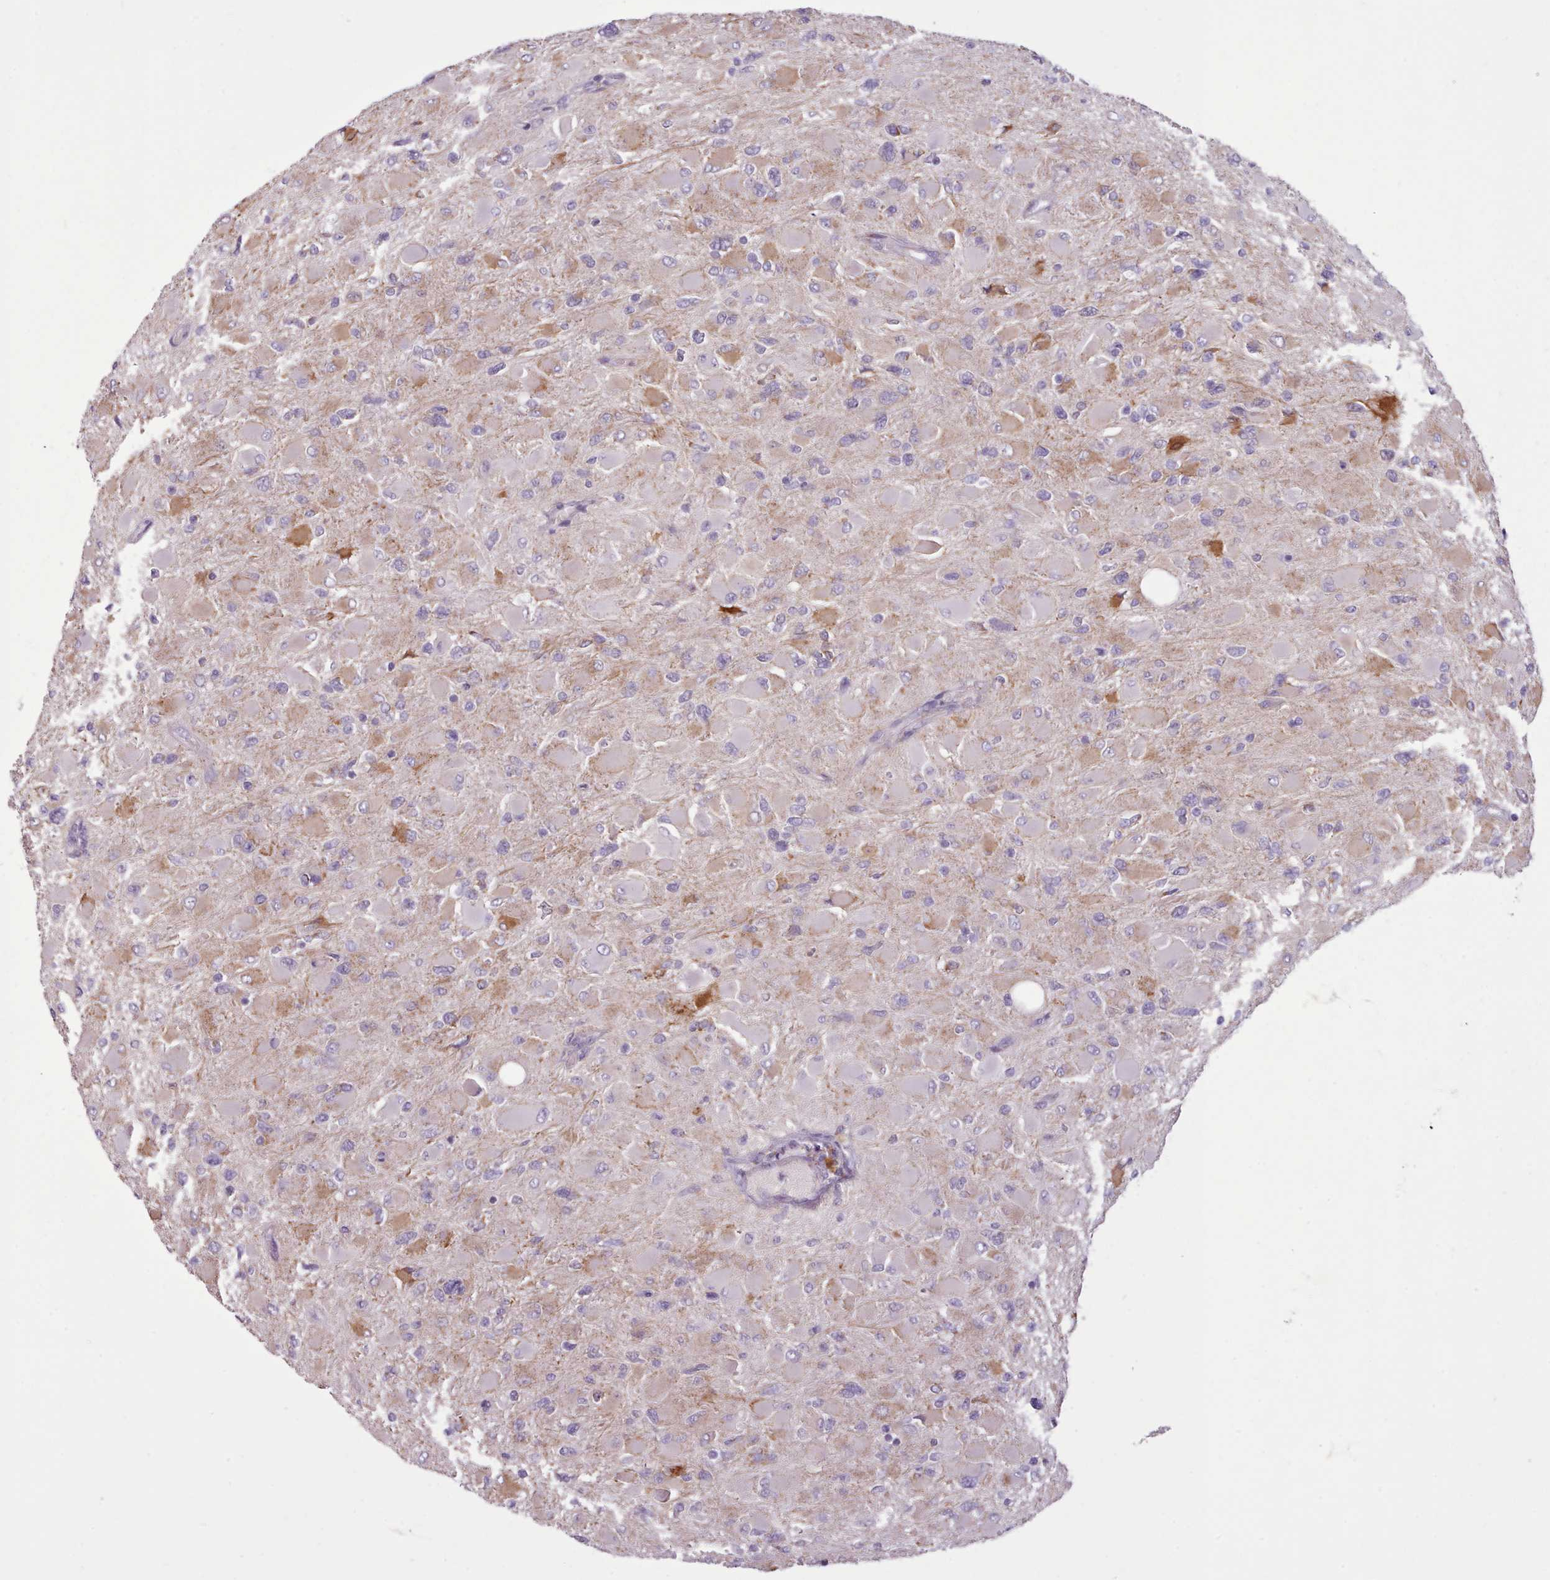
{"staining": {"intensity": "weak", "quantity": "<25%", "location": "cytoplasmic/membranous"}, "tissue": "glioma", "cell_type": "Tumor cells", "image_type": "cancer", "snomed": [{"axis": "morphology", "description": "Glioma, malignant, High grade"}, {"axis": "topography", "description": "Cerebral cortex"}], "caption": "Tumor cells are negative for protein expression in human glioma.", "gene": "AVL9", "patient": {"sex": "female", "age": 36}}